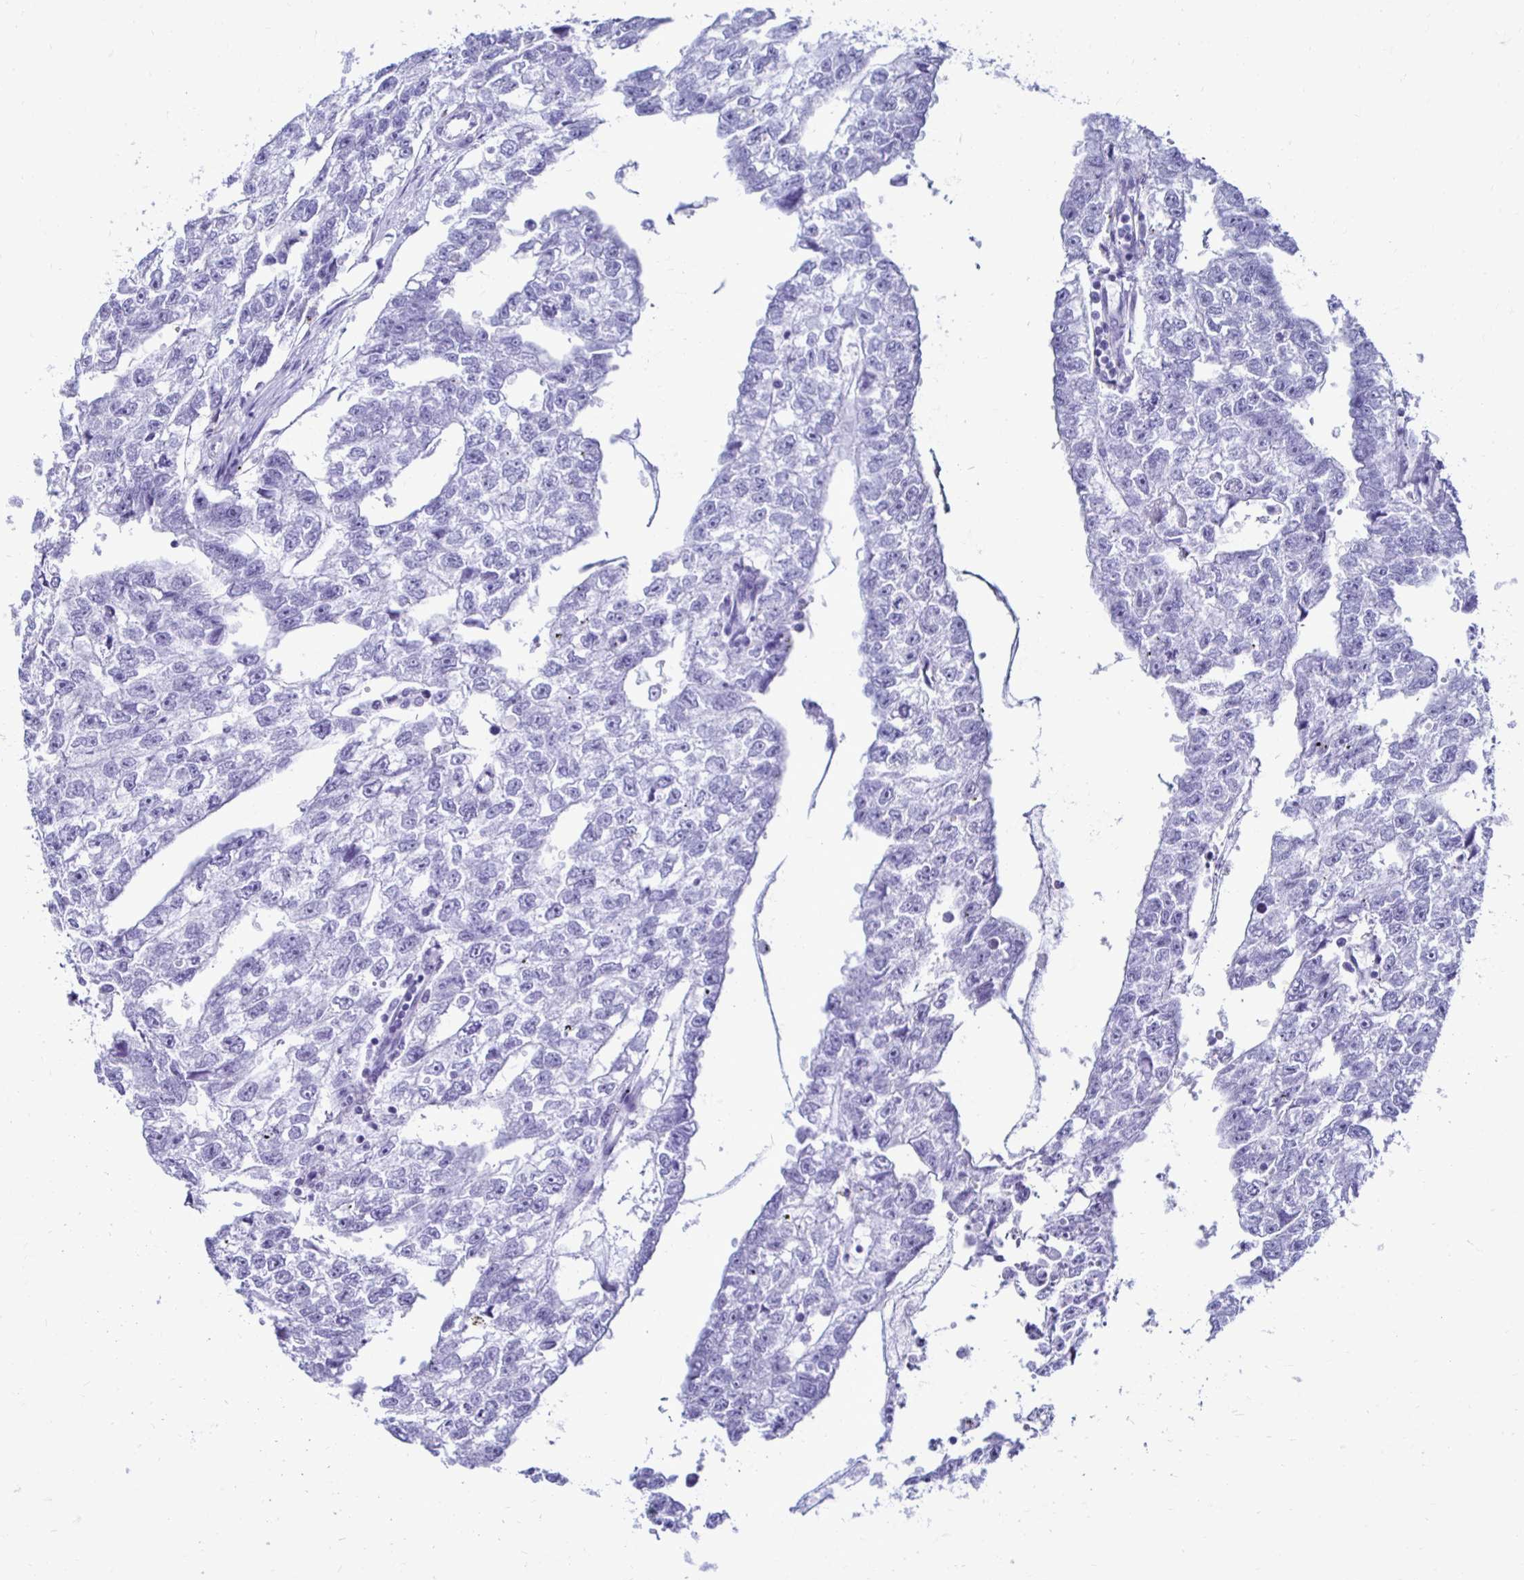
{"staining": {"intensity": "negative", "quantity": "none", "location": "none"}, "tissue": "testis cancer", "cell_type": "Tumor cells", "image_type": "cancer", "snomed": [{"axis": "morphology", "description": "Carcinoma, Embryonal, NOS"}, {"axis": "morphology", "description": "Teratoma, malignant, NOS"}, {"axis": "topography", "description": "Testis"}], "caption": "Immunohistochemistry histopathology image of neoplastic tissue: human testis cancer stained with DAB (3,3'-diaminobenzidine) reveals no significant protein staining in tumor cells.", "gene": "CST5", "patient": {"sex": "male", "age": 44}}